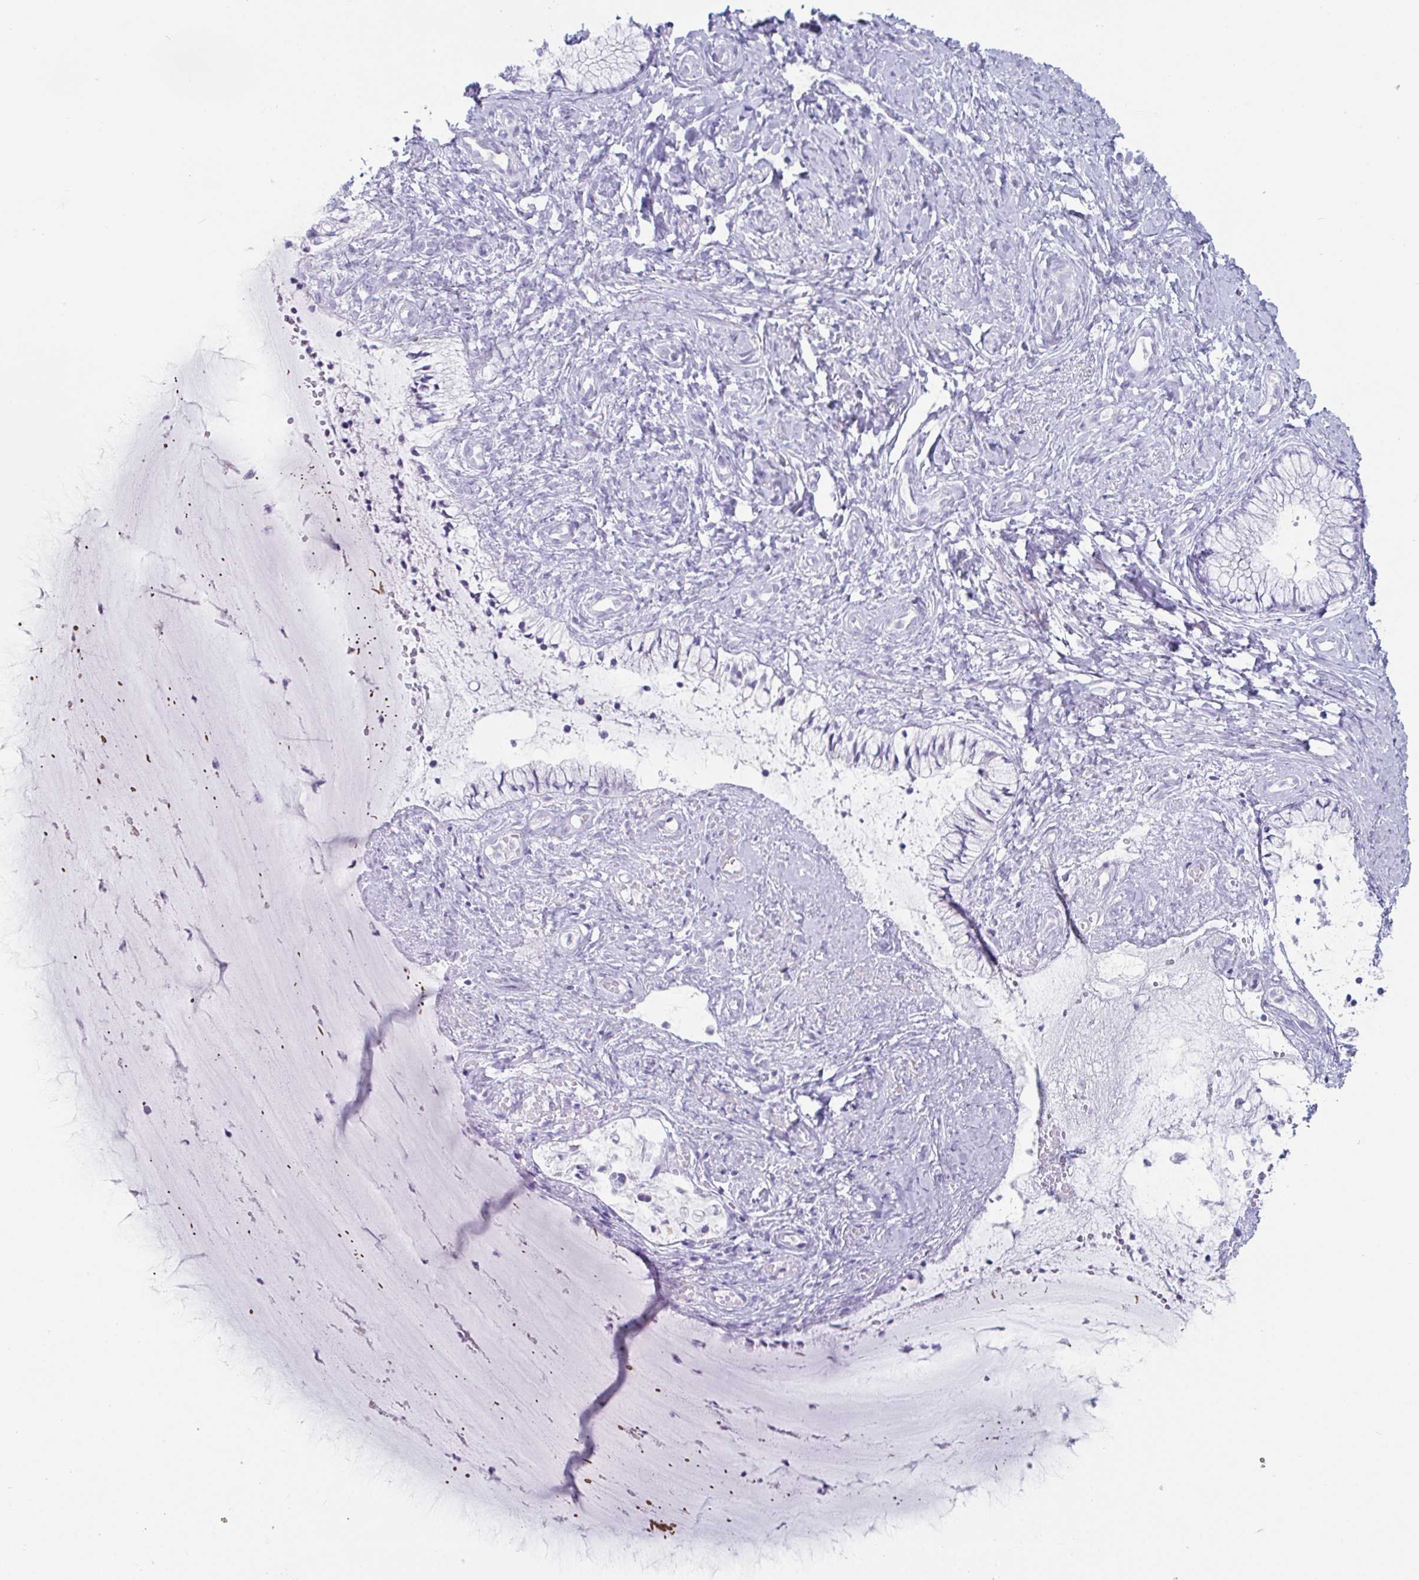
{"staining": {"intensity": "negative", "quantity": "none", "location": "none"}, "tissue": "cervix", "cell_type": "Glandular cells", "image_type": "normal", "snomed": [{"axis": "morphology", "description": "Normal tissue, NOS"}, {"axis": "topography", "description": "Cervix"}], "caption": "Human cervix stained for a protein using IHC exhibits no positivity in glandular cells.", "gene": "CREG2", "patient": {"sex": "female", "age": 37}}